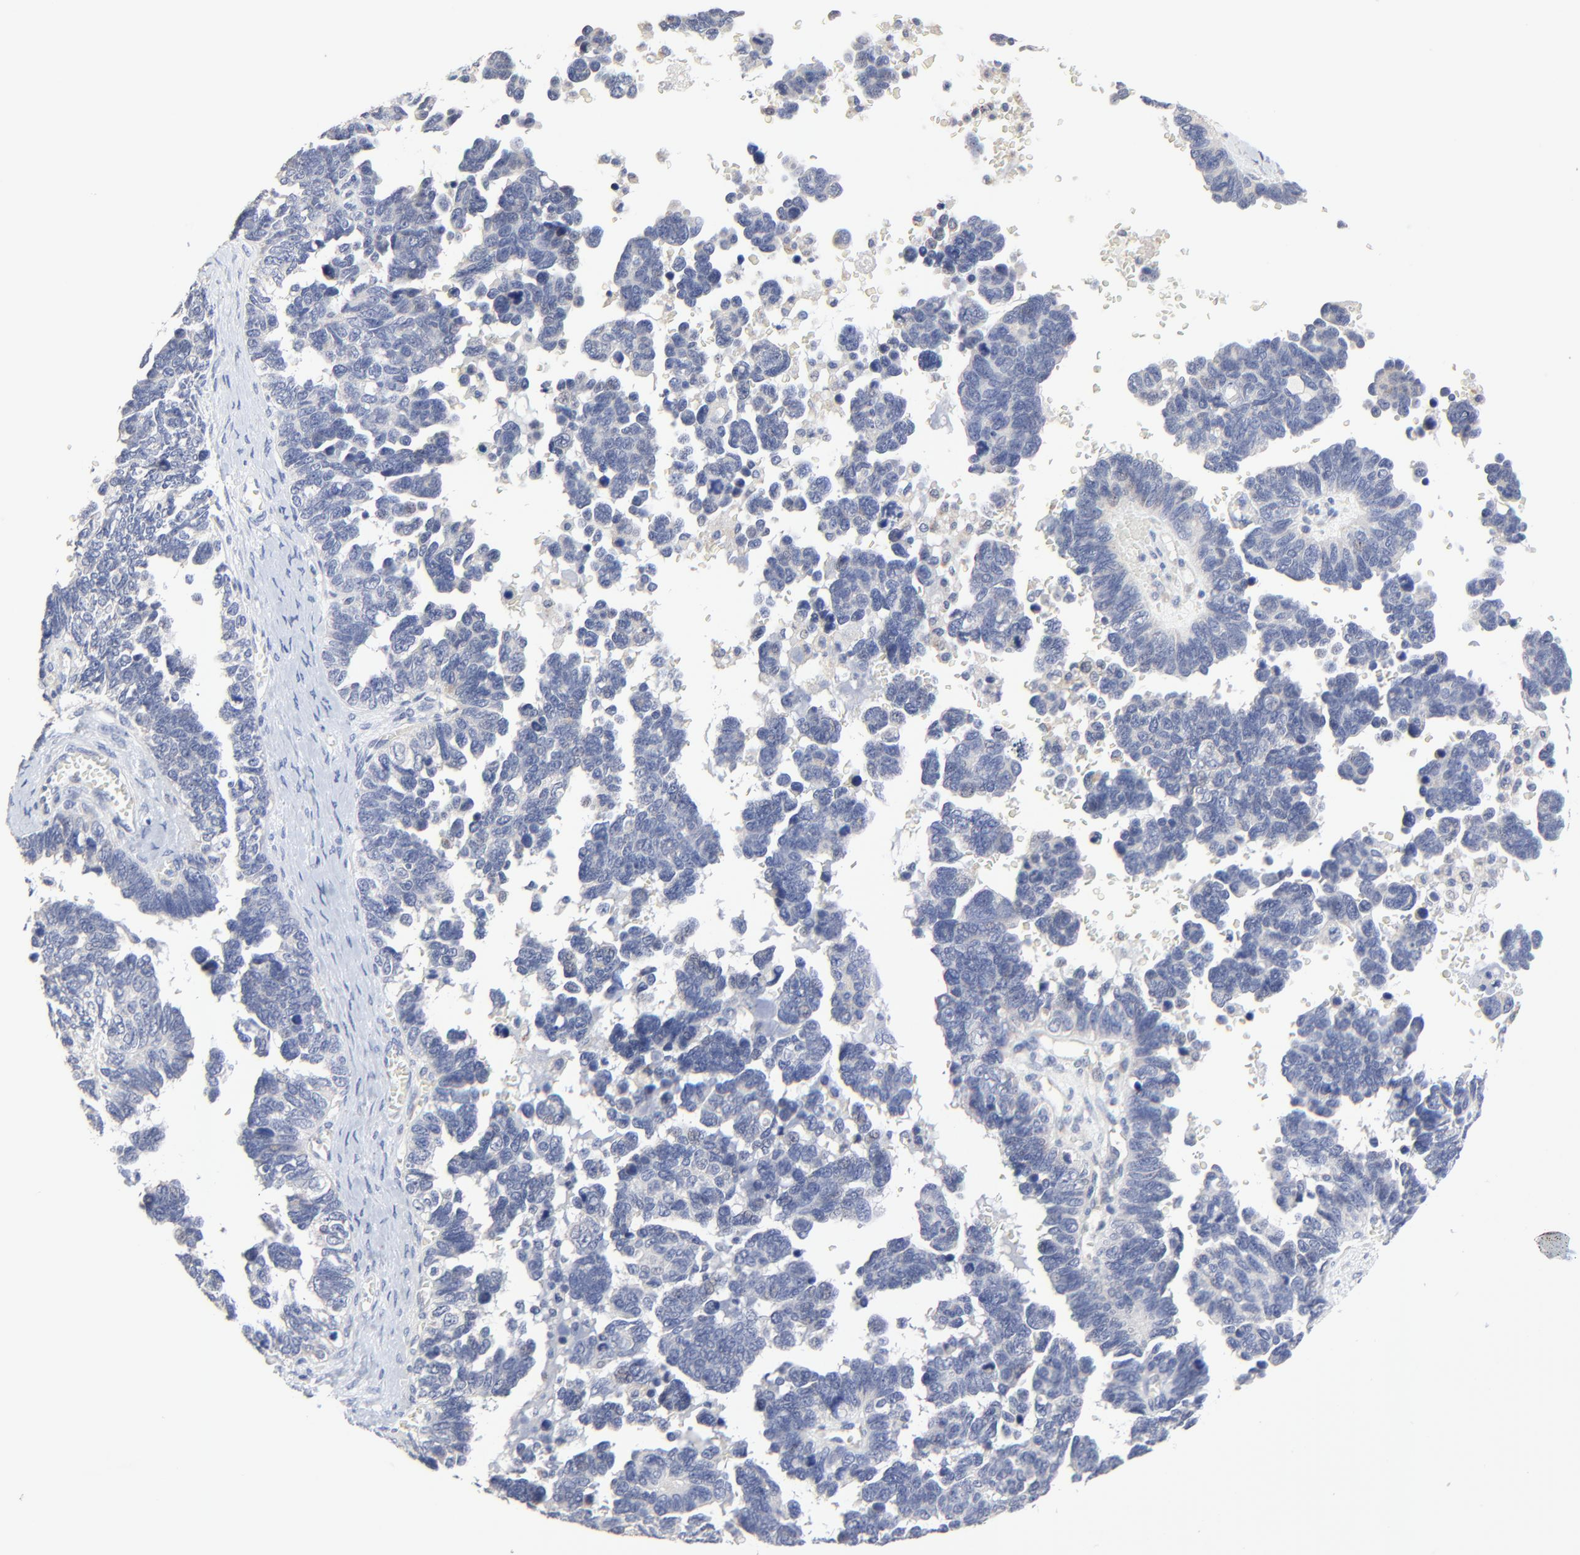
{"staining": {"intensity": "negative", "quantity": "none", "location": "none"}, "tissue": "ovarian cancer", "cell_type": "Tumor cells", "image_type": "cancer", "snomed": [{"axis": "morphology", "description": "Cystadenocarcinoma, serous, NOS"}, {"axis": "topography", "description": "Ovary"}], "caption": "A histopathology image of serous cystadenocarcinoma (ovarian) stained for a protein displays no brown staining in tumor cells. (Stains: DAB (3,3'-diaminobenzidine) immunohistochemistry with hematoxylin counter stain, Microscopy: brightfield microscopy at high magnification).", "gene": "DHRSX", "patient": {"sex": "female", "age": 69}}